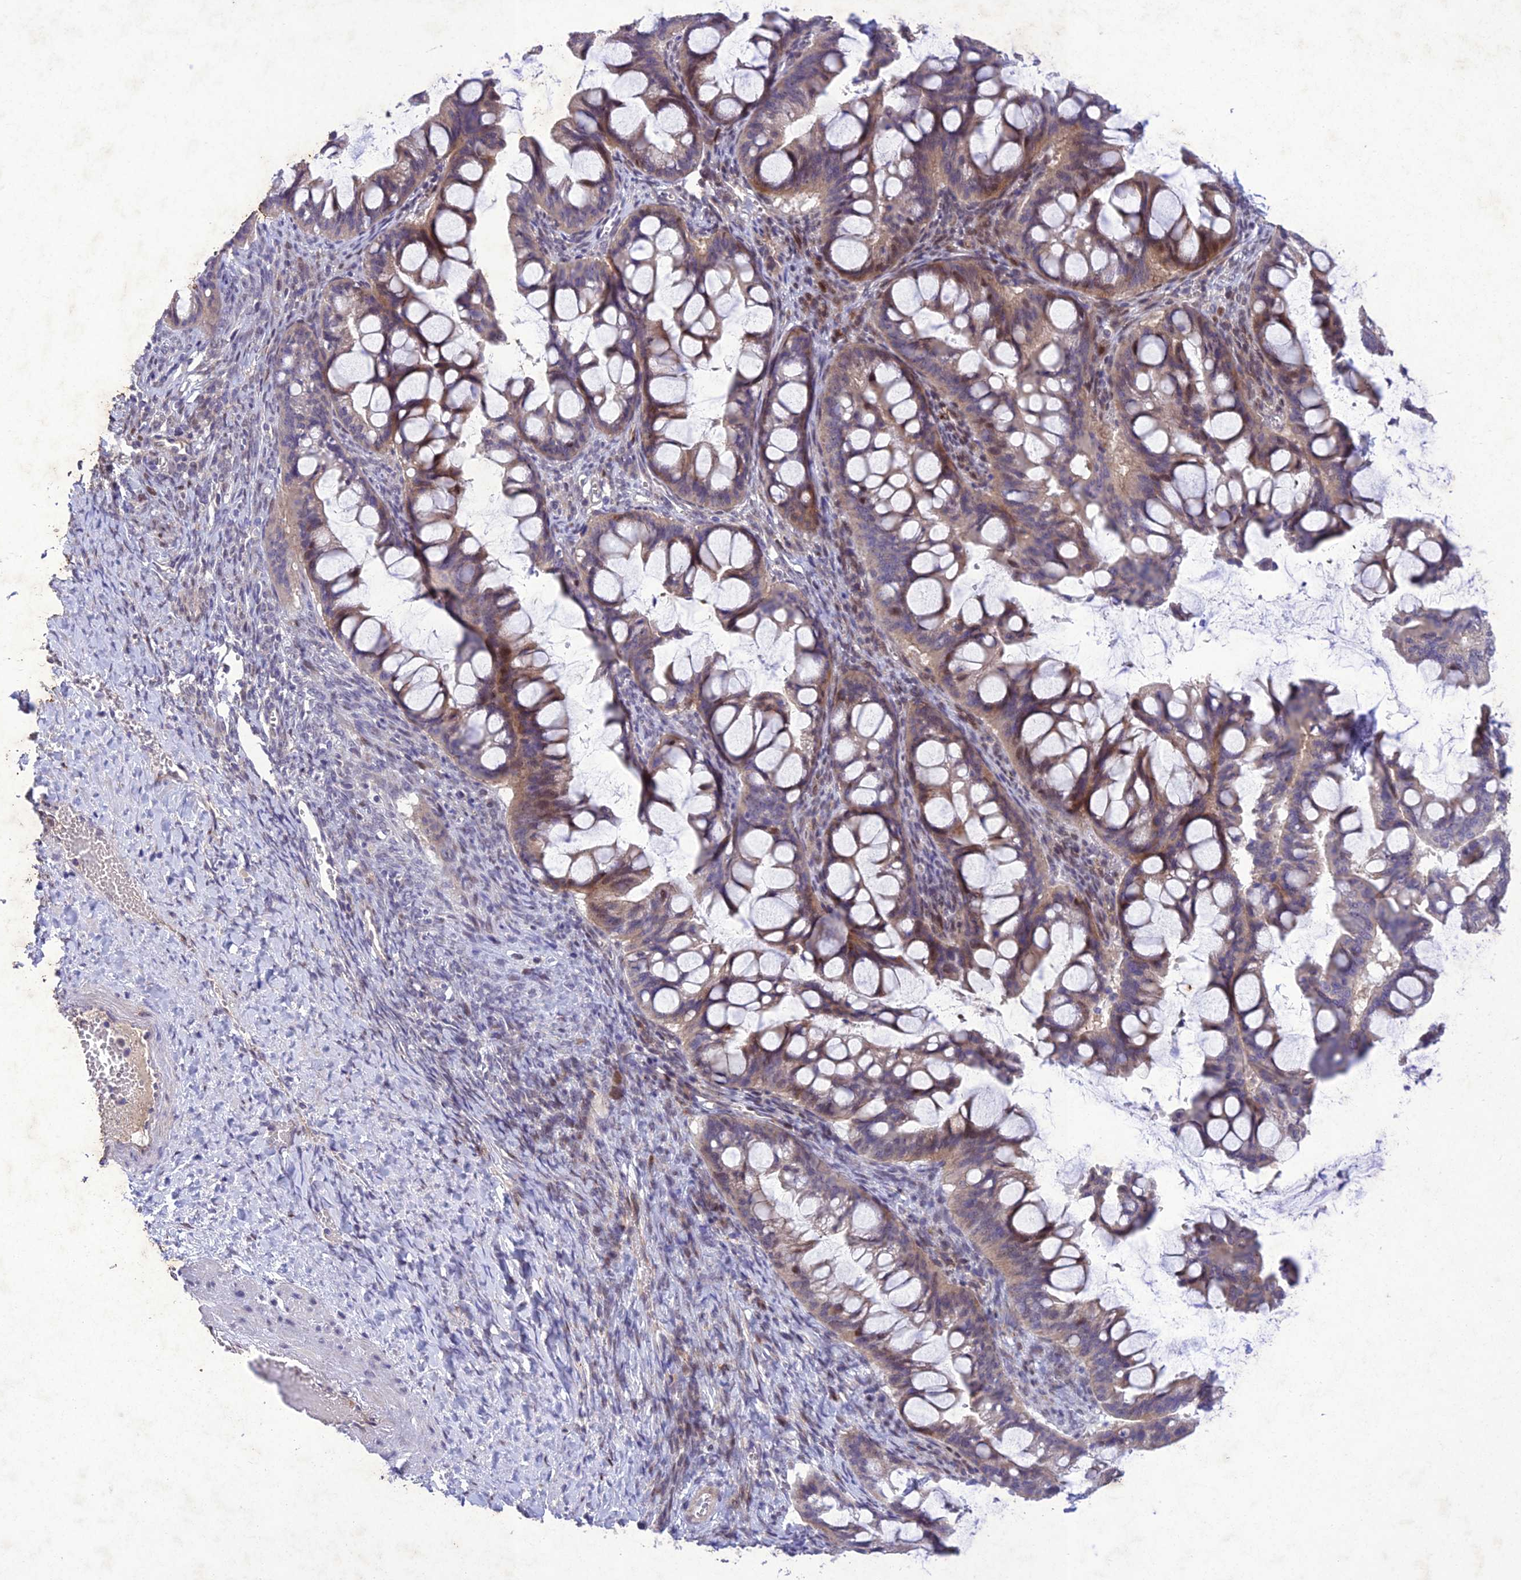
{"staining": {"intensity": "weak", "quantity": ">75%", "location": "cytoplasmic/membranous"}, "tissue": "ovarian cancer", "cell_type": "Tumor cells", "image_type": "cancer", "snomed": [{"axis": "morphology", "description": "Cystadenocarcinoma, mucinous, NOS"}, {"axis": "topography", "description": "Ovary"}], "caption": "Immunohistochemical staining of human ovarian cancer displays low levels of weak cytoplasmic/membranous positivity in approximately >75% of tumor cells.", "gene": "ANKRD52", "patient": {"sex": "female", "age": 73}}